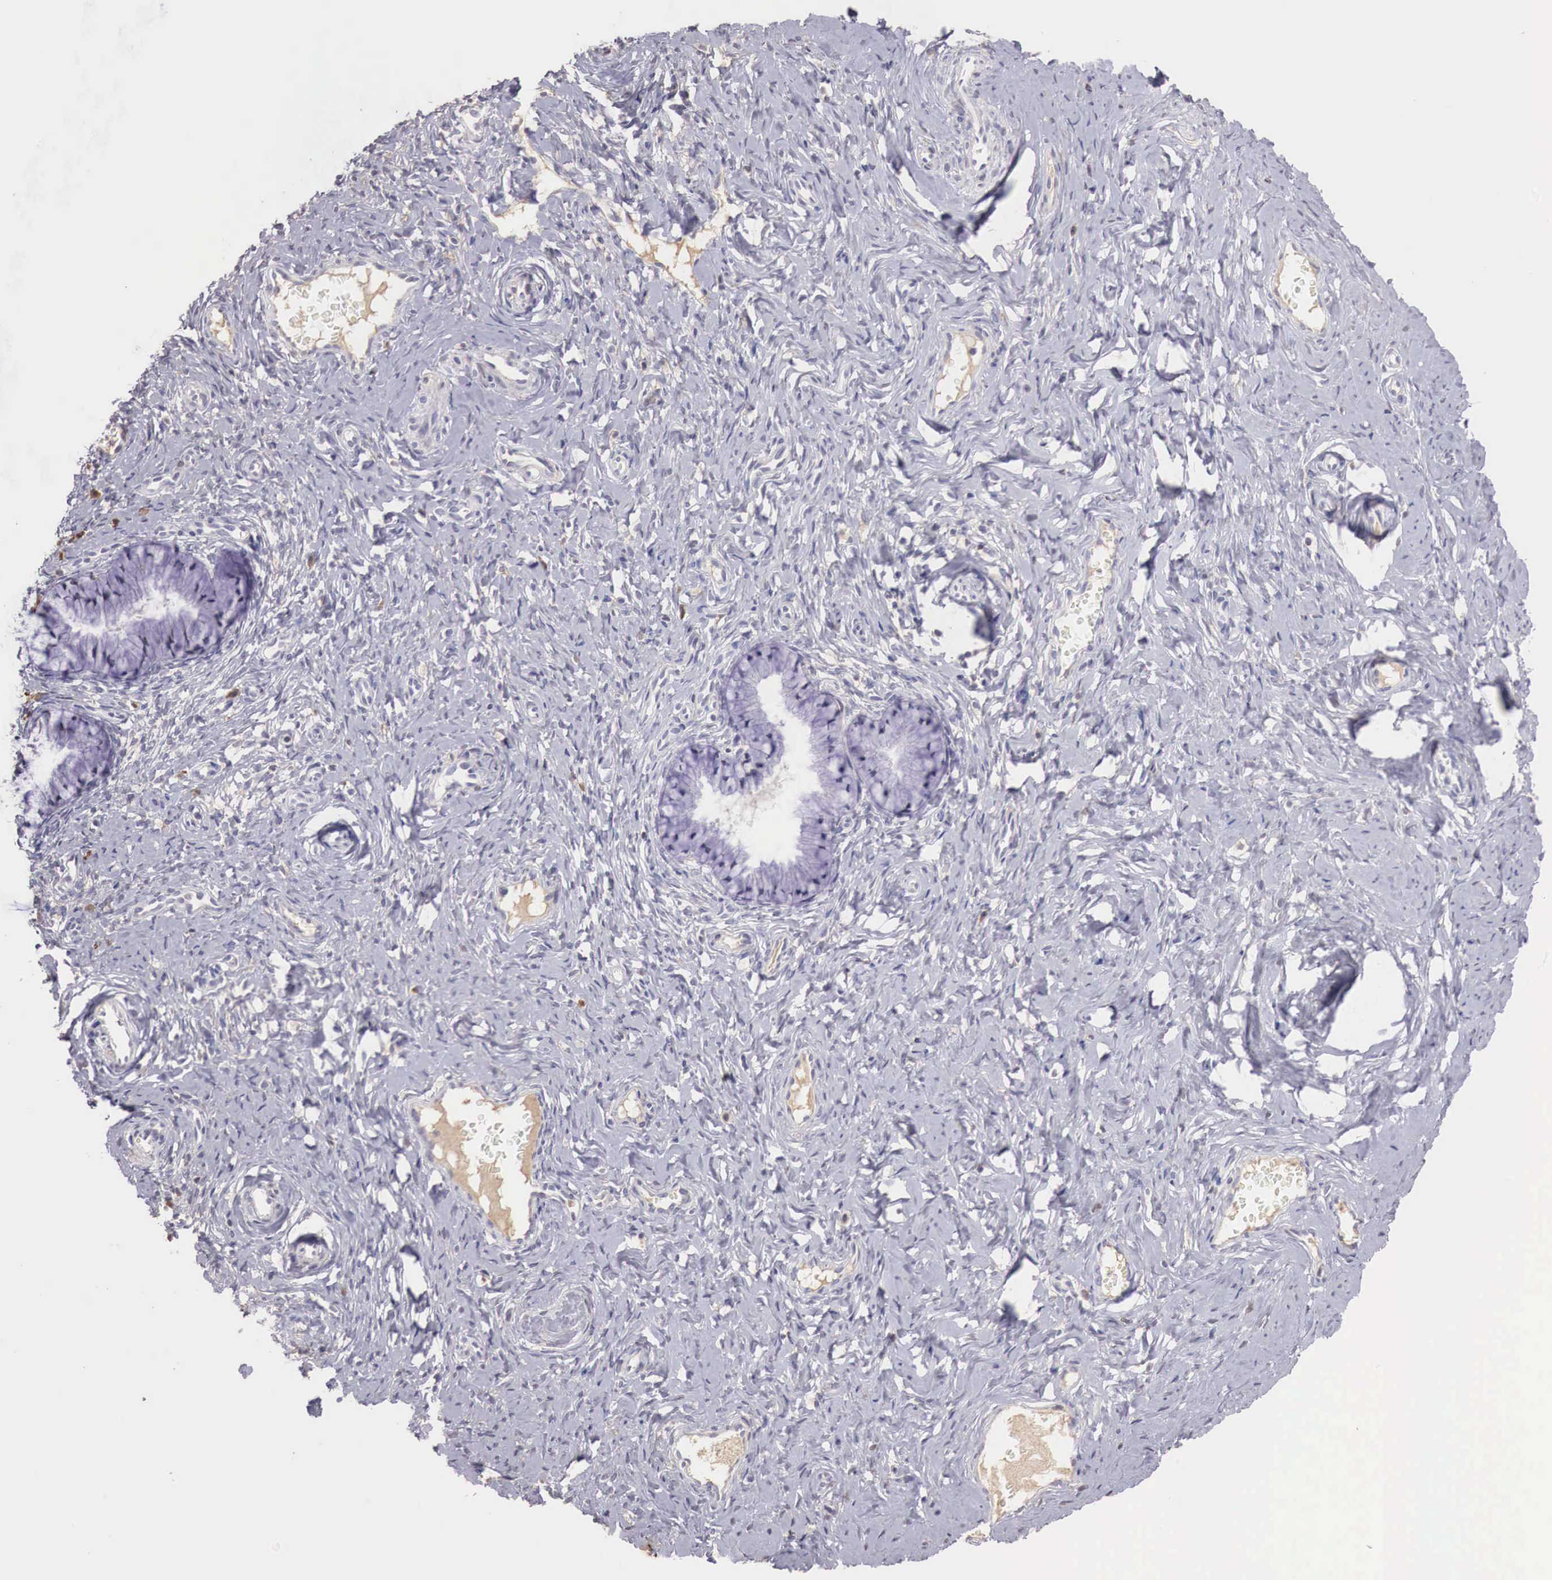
{"staining": {"intensity": "negative", "quantity": "none", "location": "none"}, "tissue": "cervix", "cell_type": "Glandular cells", "image_type": "normal", "snomed": [{"axis": "morphology", "description": "Normal tissue, NOS"}, {"axis": "topography", "description": "Cervix"}], "caption": "The image demonstrates no significant positivity in glandular cells of cervix.", "gene": "XPNPEP2", "patient": {"sex": "female", "age": 70}}